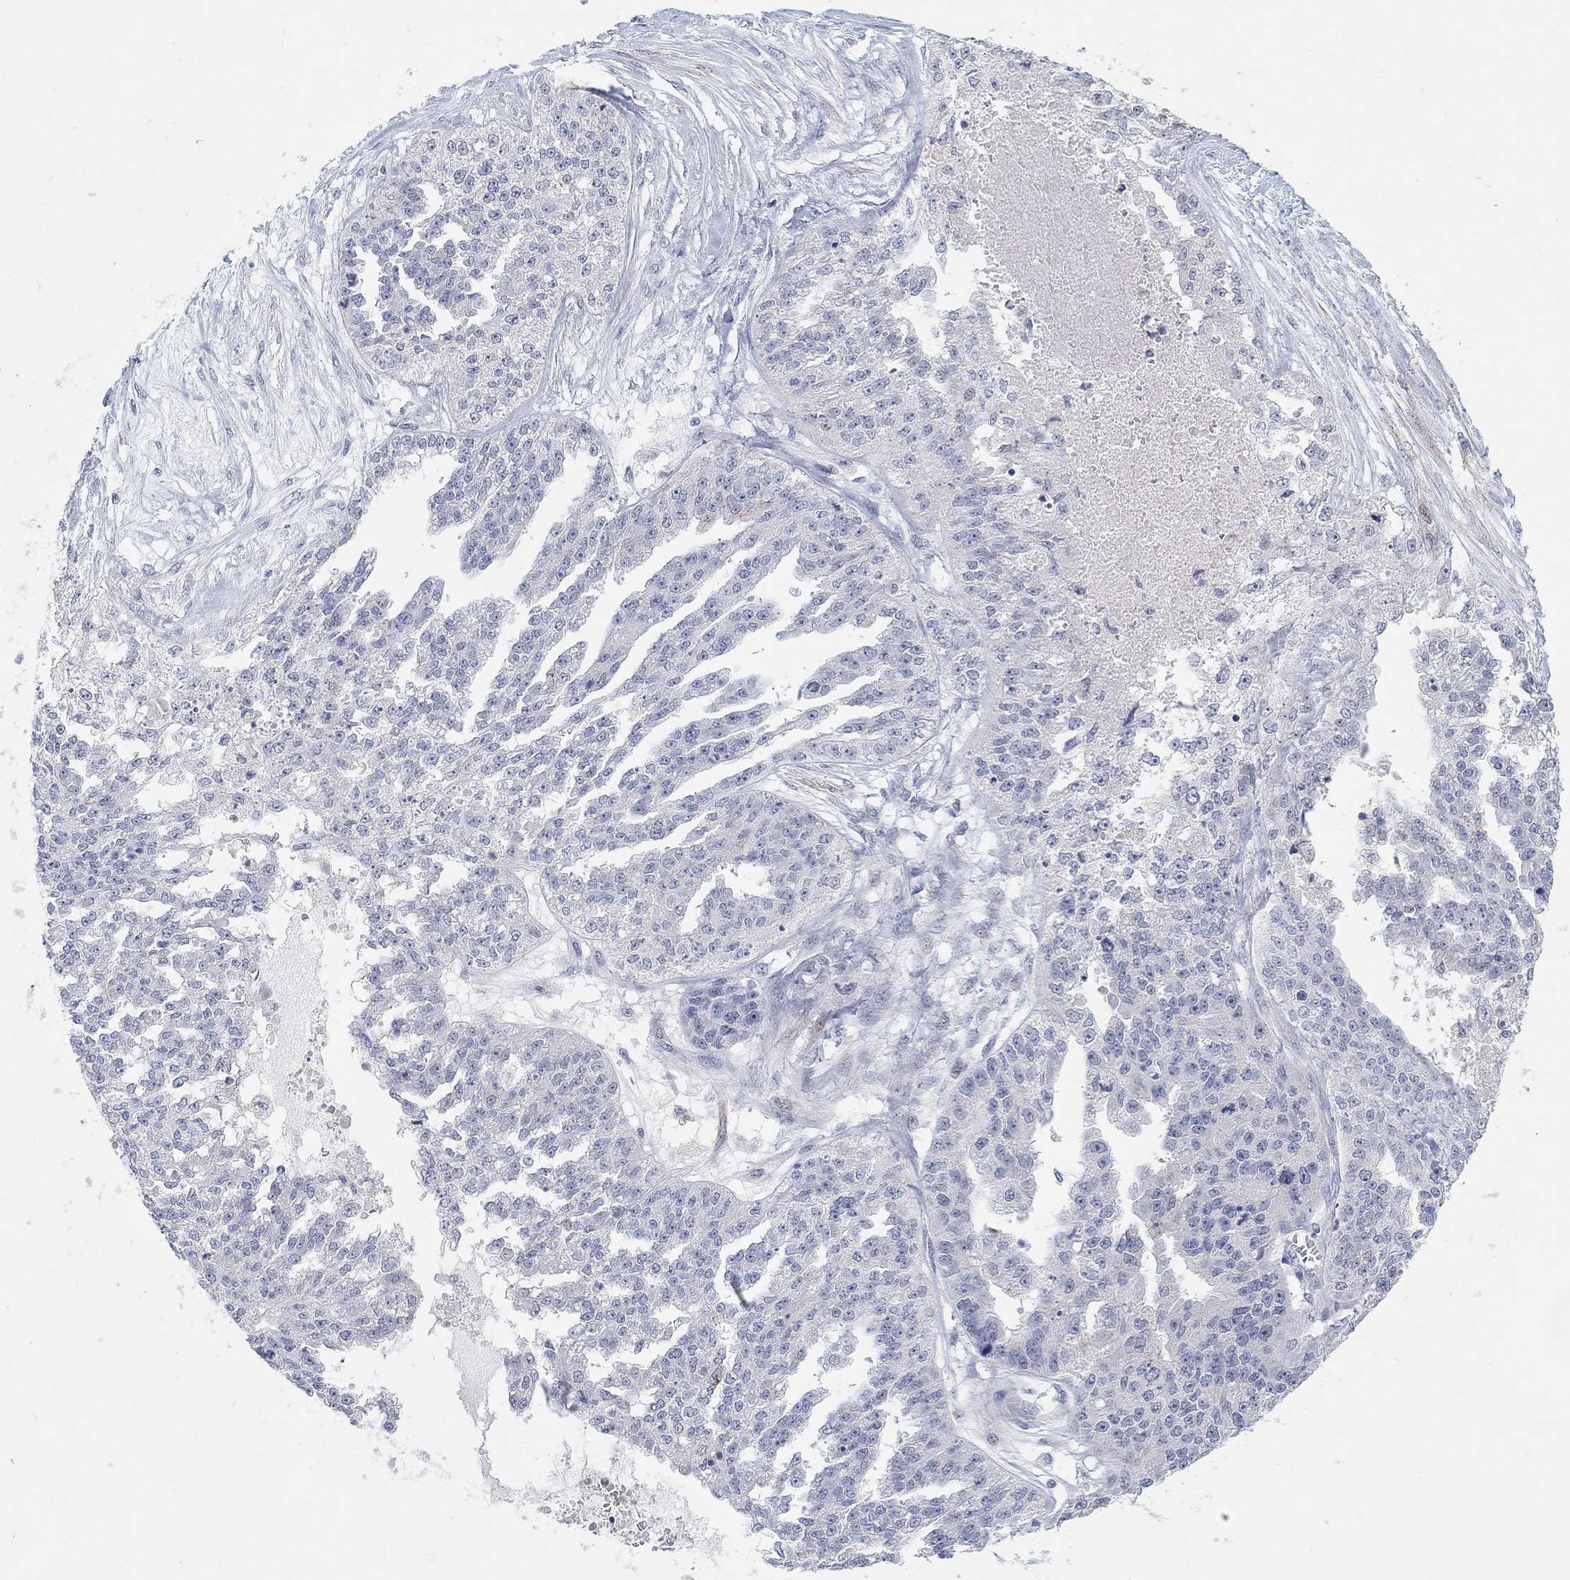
{"staining": {"intensity": "negative", "quantity": "none", "location": "none"}, "tissue": "ovarian cancer", "cell_type": "Tumor cells", "image_type": "cancer", "snomed": [{"axis": "morphology", "description": "Cystadenocarcinoma, serous, NOS"}, {"axis": "topography", "description": "Ovary"}], "caption": "Immunohistochemistry histopathology image of ovarian cancer (serous cystadenocarcinoma) stained for a protein (brown), which shows no expression in tumor cells.", "gene": "VAT1L", "patient": {"sex": "female", "age": 58}}